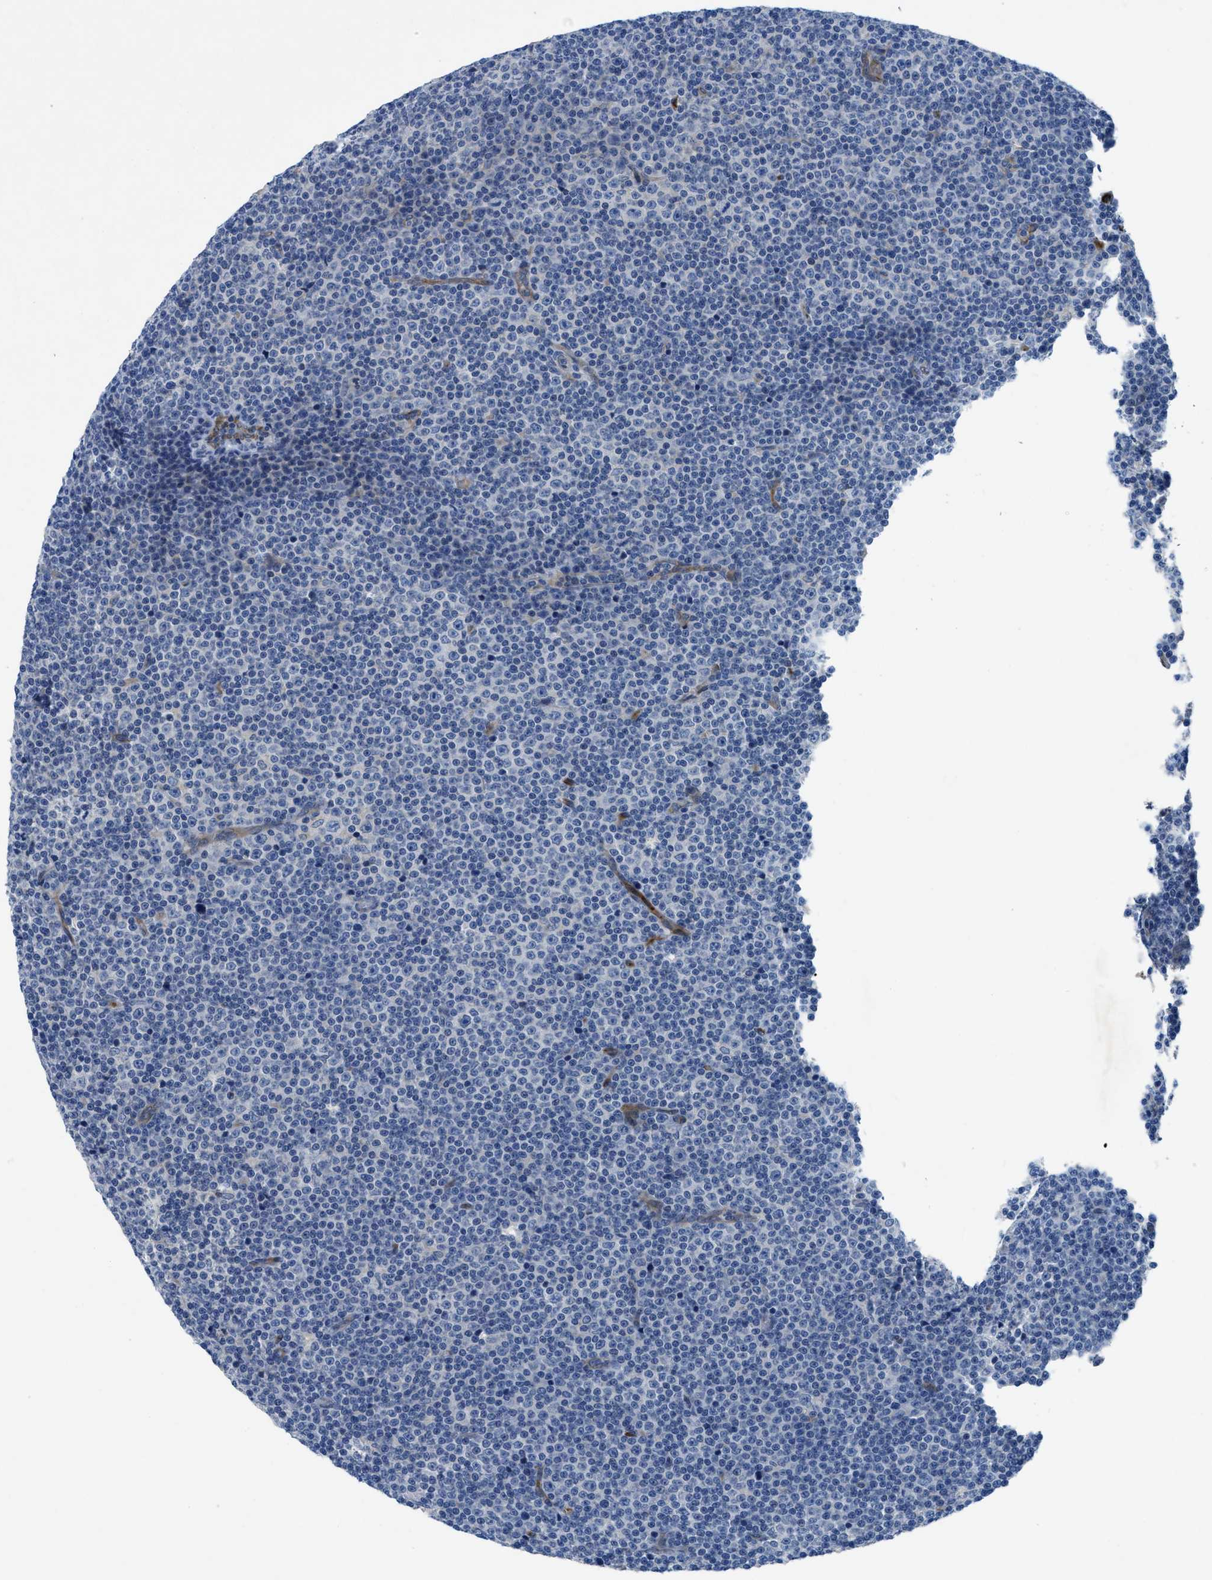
{"staining": {"intensity": "negative", "quantity": "none", "location": "none"}, "tissue": "lymphoma", "cell_type": "Tumor cells", "image_type": "cancer", "snomed": [{"axis": "morphology", "description": "Malignant lymphoma, non-Hodgkin's type, Low grade"}, {"axis": "topography", "description": "Lymph node"}], "caption": "Tumor cells are negative for protein expression in human malignant lymphoma, non-Hodgkin's type (low-grade). The staining was performed using DAB to visualize the protein expression in brown, while the nuclei were stained in blue with hematoxylin (Magnification: 20x).", "gene": "PGR", "patient": {"sex": "female", "age": 67}}